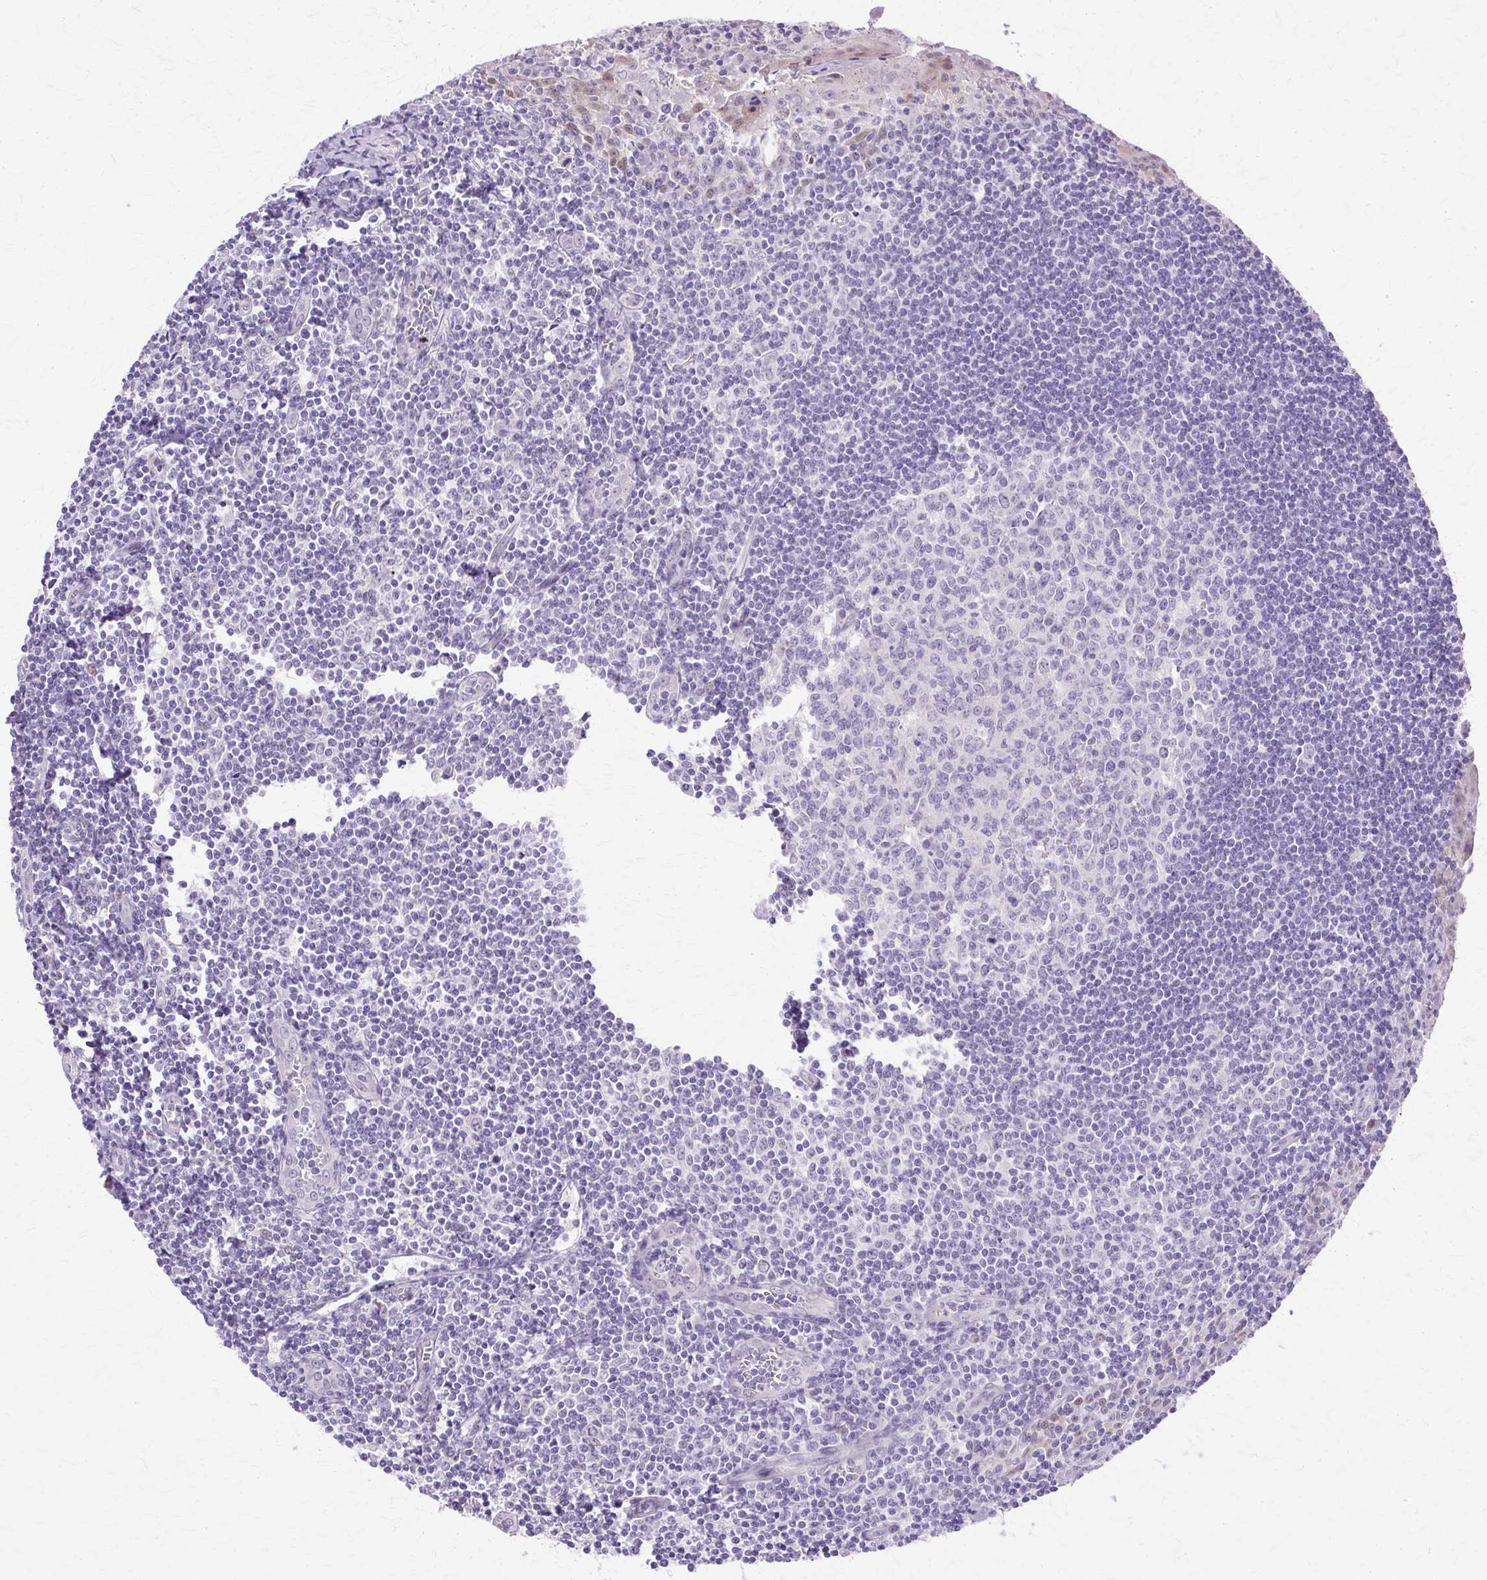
{"staining": {"intensity": "negative", "quantity": "none", "location": "none"}, "tissue": "tonsil", "cell_type": "Germinal center cells", "image_type": "normal", "snomed": [{"axis": "morphology", "description": "Normal tissue, NOS"}, {"axis": "topography", "description": "Tonsil"}], "caption": "An immunohistochemistry (IHC) photomicrograph of normal tonsil is shown. There is no staining in germinal center cells of tonsil. (Immunohistochemistry, brightfield microscopy, high magnification).", "gene": "HSPA1A", "patient": {"sex": "male", "age": 27}}